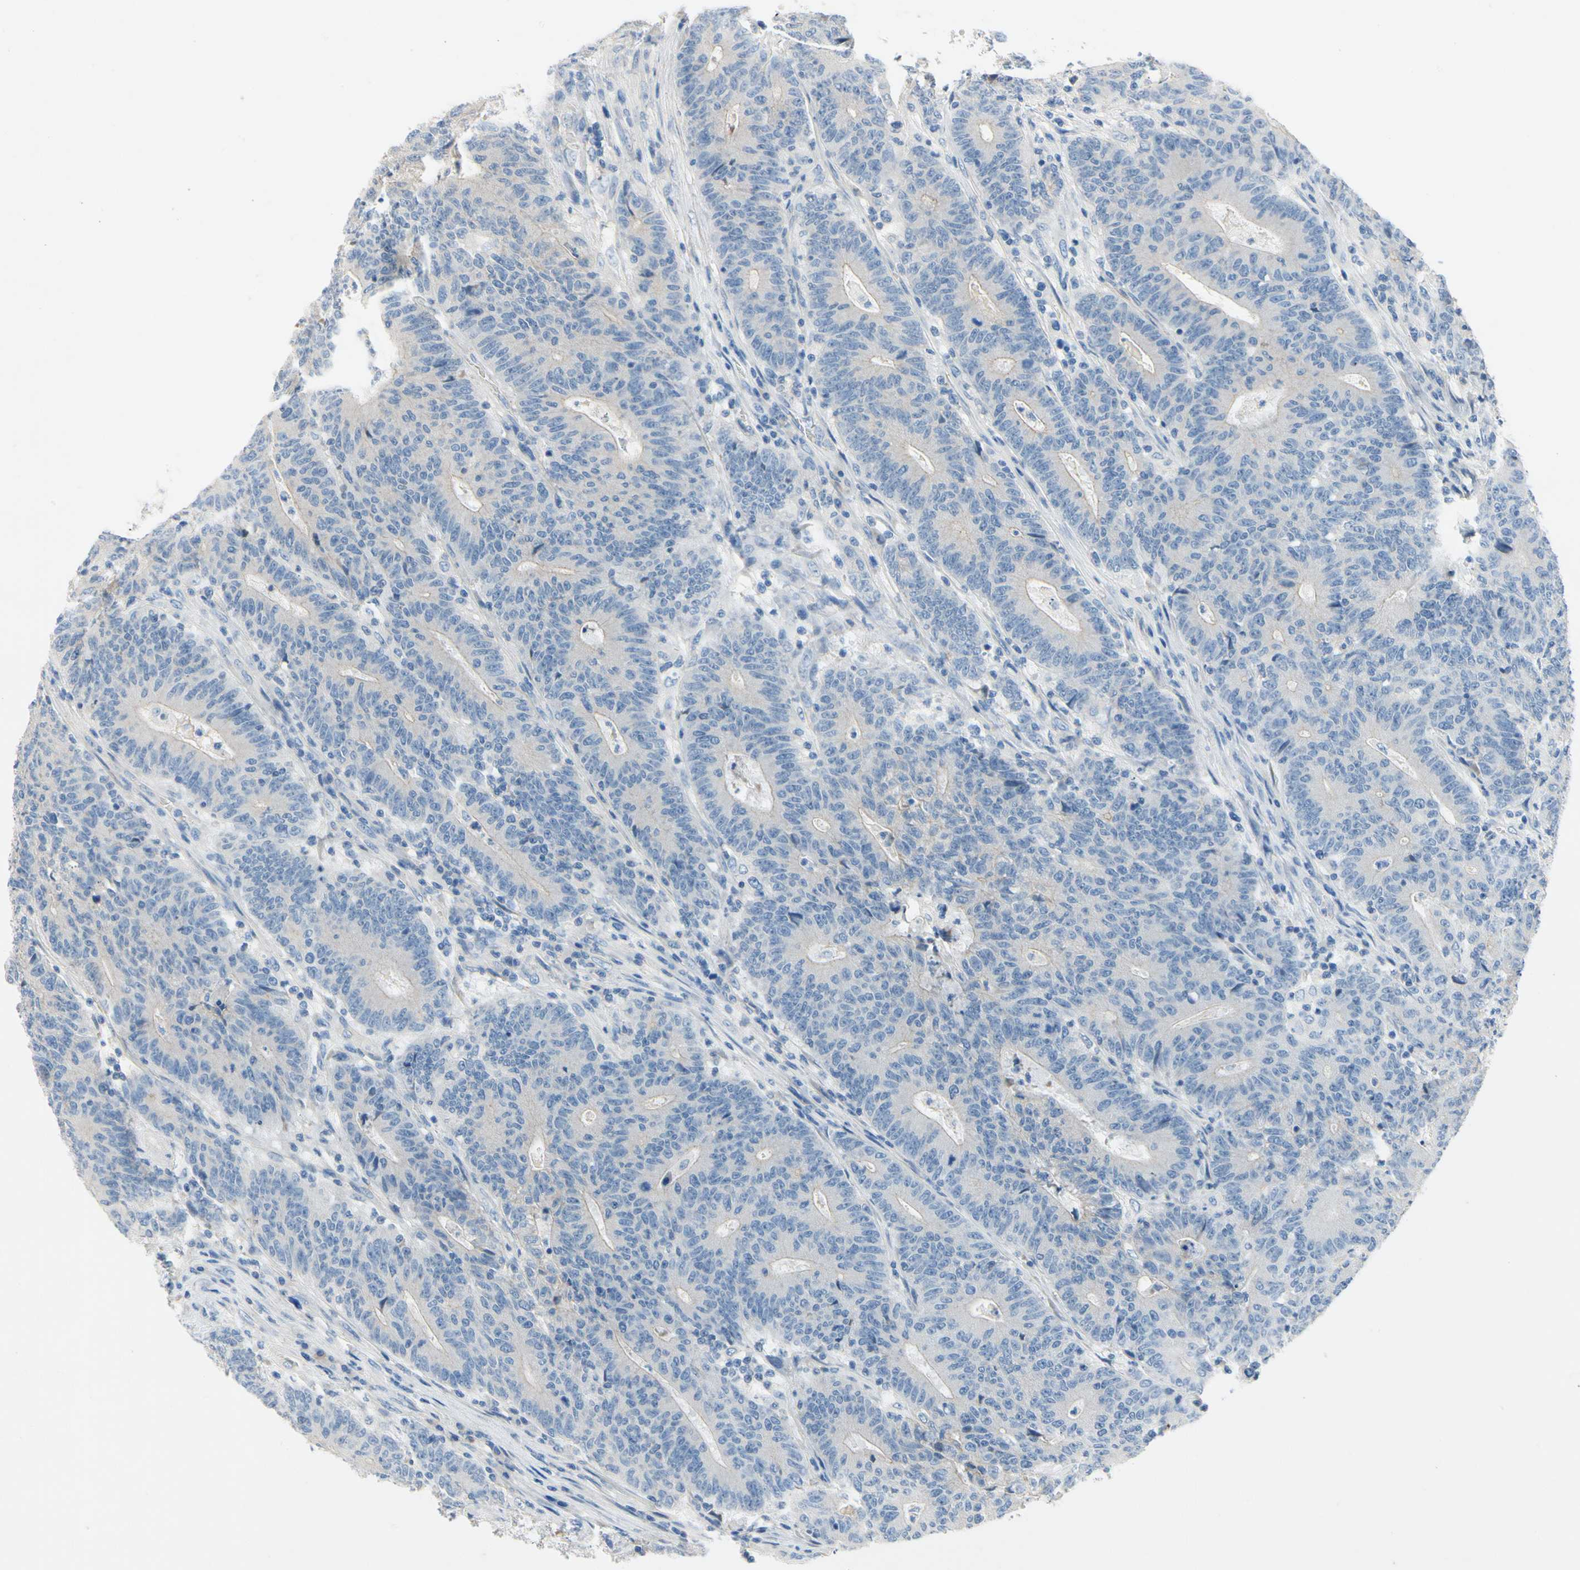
{"staining": {"intensity": "negative", "quantity": "none", "location": "none"}, "tissue": "colorectal cancer", "cell_type": "Tumor cells", "image_type": "cancer", "snomed": [{"axis": "morphology", "description": "Normal tissue, NOS"}, {"axis": "morphology", "description": "Adenocarcinoma, NOS"}, {"axis": "topography", "description": "Colon"}], "caption": "Micrograph shows no significant protein staining in tumor cells of adenocarcinoma (colorectal). (DAB IHC, high magnification).", "gene": "CA14", "patient": {"sex": "female", "age": 75}}